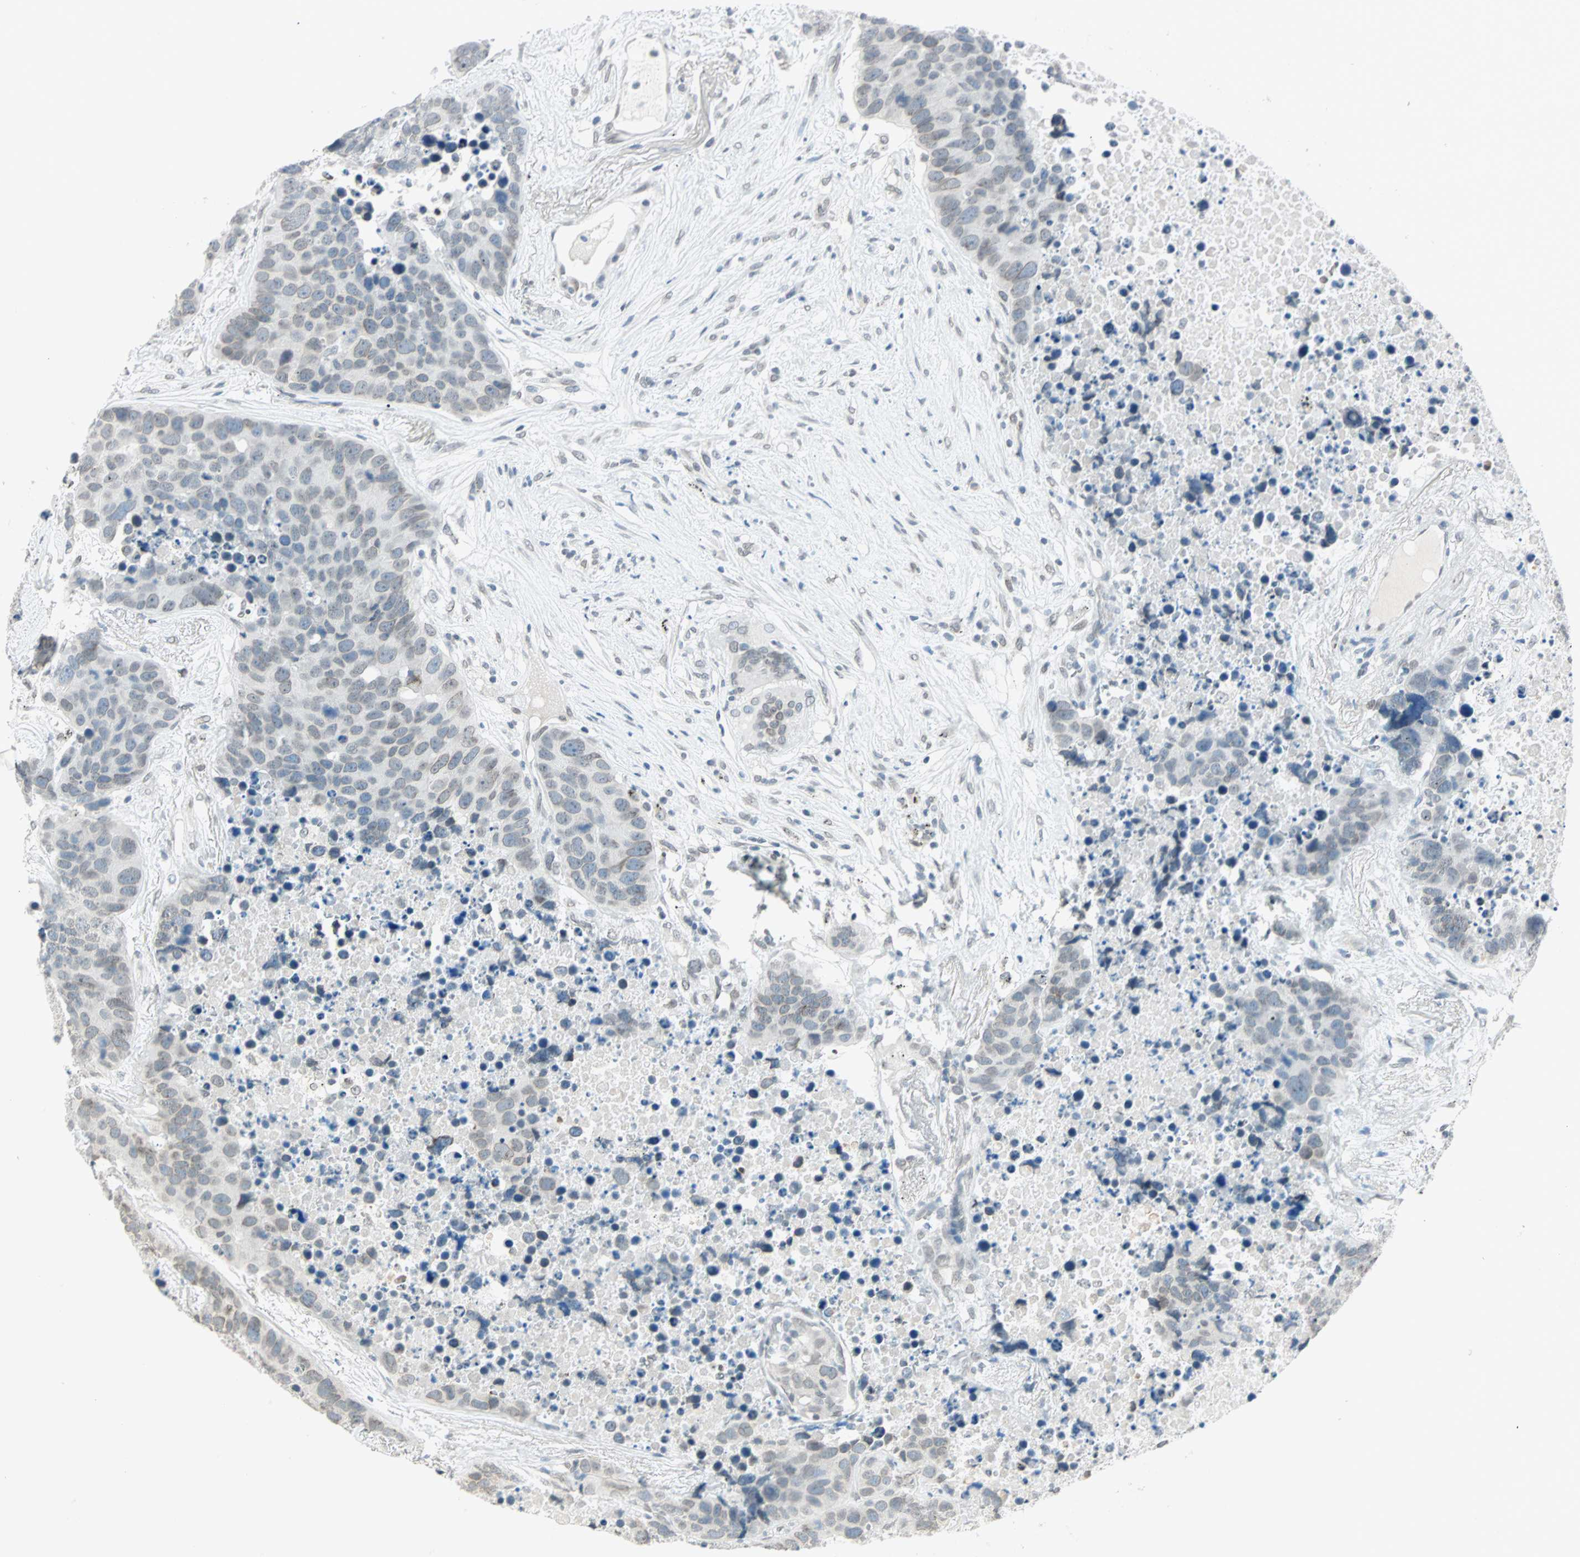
{"staining": {"intensity": "weak", "quantity": "<25%", "location": "nuclear"}, "tissue": "carcinoid", "cell_type": "Tumor cells", "image_type": "cancer", "snomed": [{"axis": "morphology", "description": "Carcinoid, malignant, NOS"}, {"axis": "topography", "description": "Lung"}], "caption": "The image shows no significant expression in tumor cells of carcinoid.", "gene": "BCAN", "patient": {"sex": "male", "age": 60}}